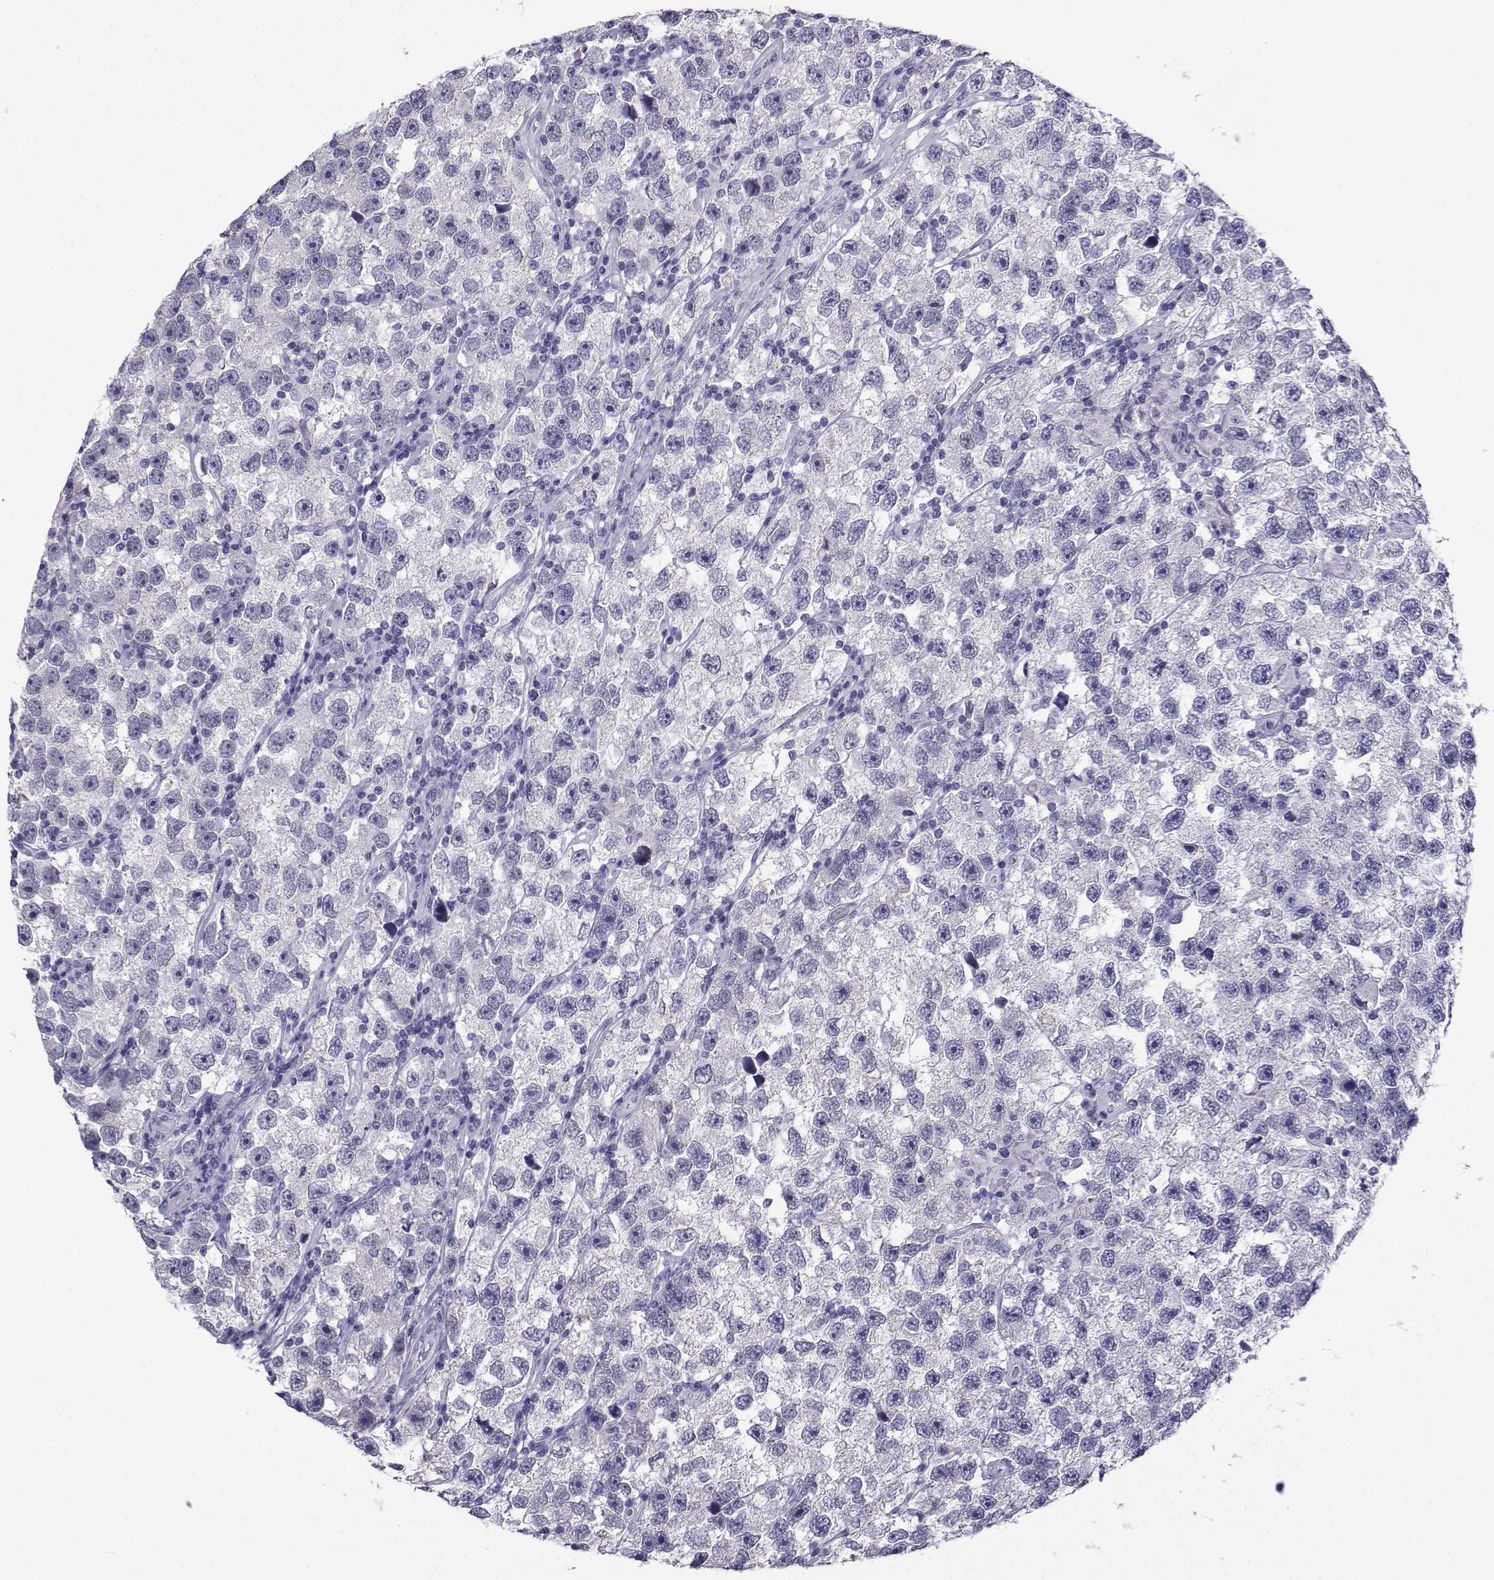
{"staining": {"intensity": "negative", "quantity": "none", "location": "none"}, "tissue": "testis cancer", "cell_type": "Tumor cells", "image_type": "cancer", "snomed": [{"axis": "morphology", "description": "Seminoma, NOS"}, {"axis": "topography", "description": "Testis"}], "caption": "A micrograph of testis seminoma stained for a protein demonstrates no brown staining in tumor cells.", "gene": "ACRBP", "patient": {"sex": "male", "age": 26}}